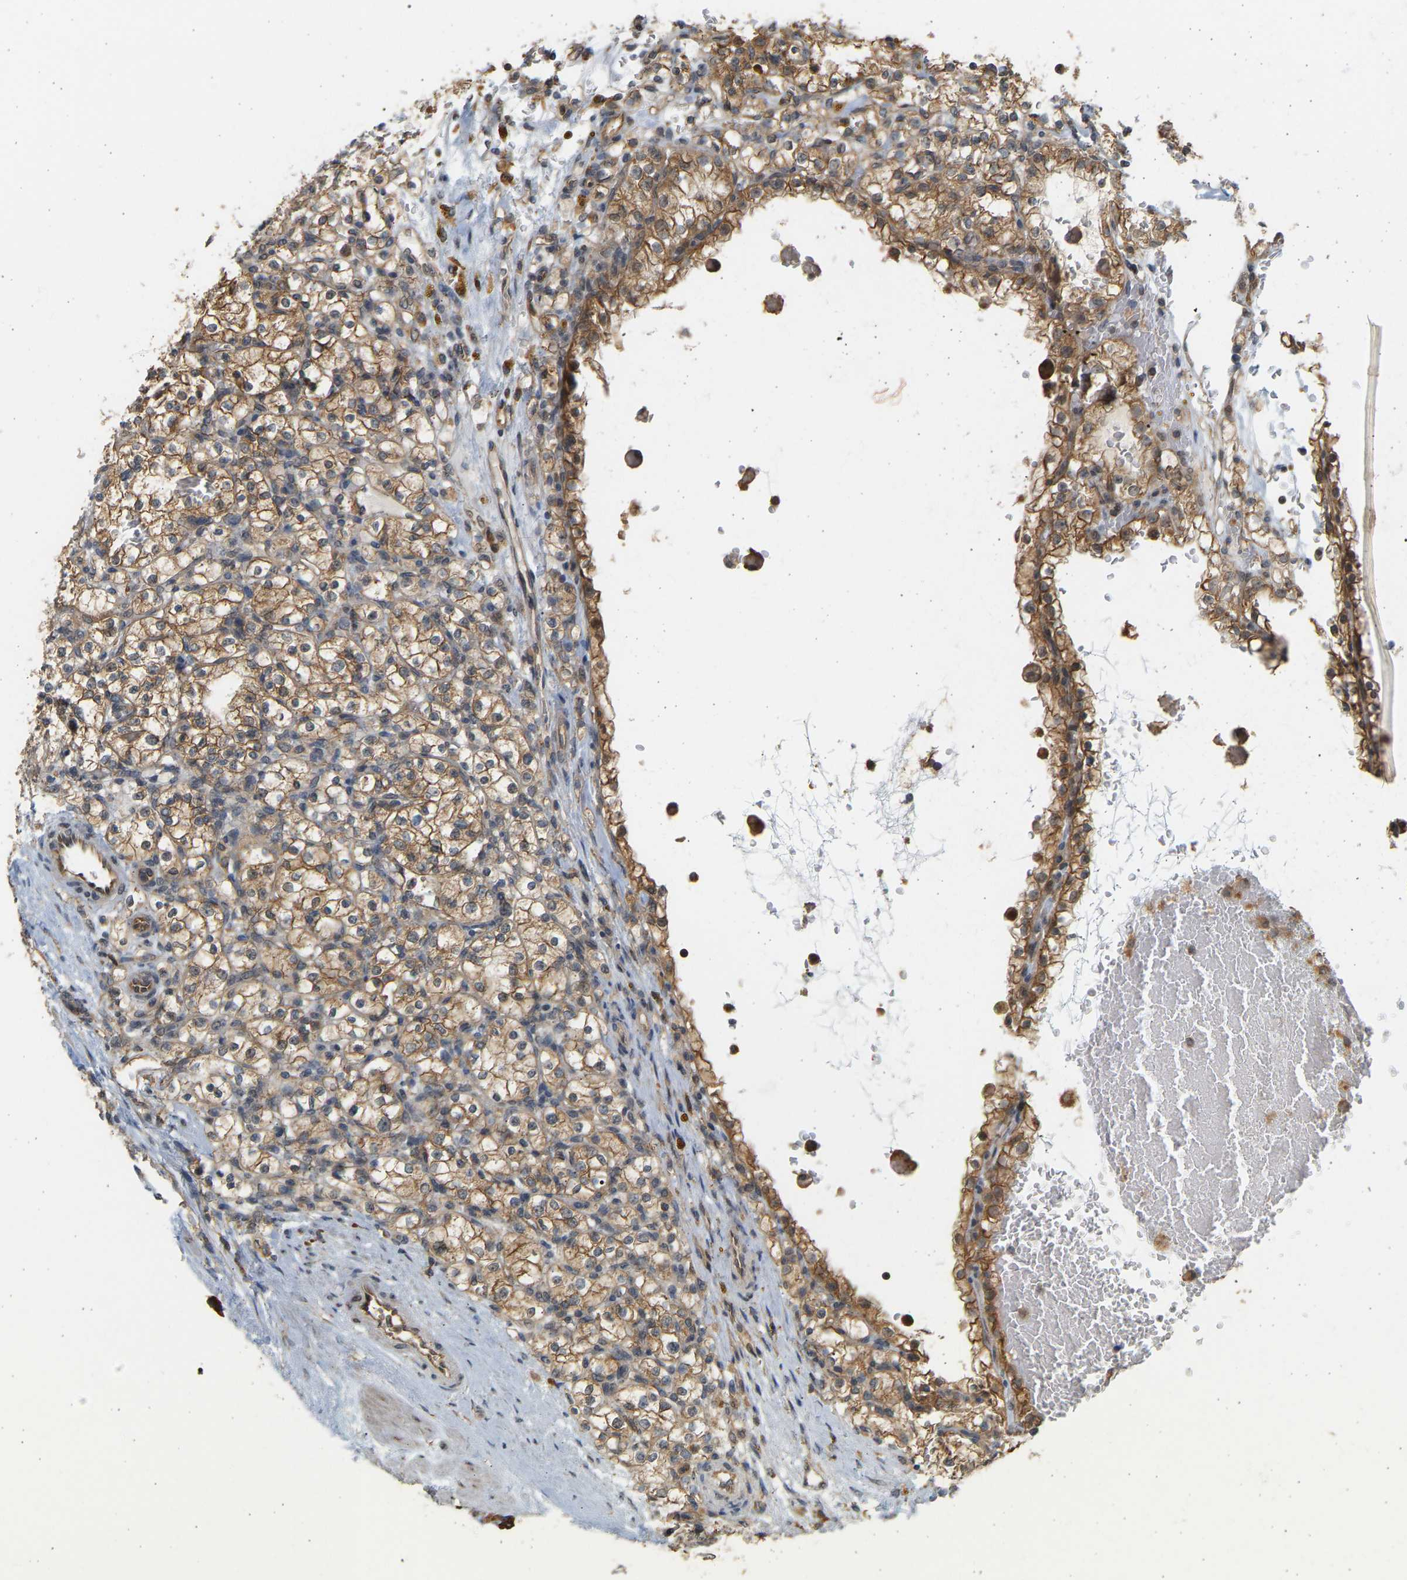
{"staining": {"intensity": "moderate", "quantity": ">75%", "location": "cytoplasmic/membranous"}, "tissue": "renal cancer", "cell_type": "Tumor cells", "image_type": "cancer", "snomed": [{"axis": "morphology", "description": "Normal tissue, NOS"}, {"axis": "morphology", "description": "Adenocarcinoma, NOS"}, {"axis": "topography", "description": "Kidney"}], "caption": "A brown stain highlights moderate cytoplasmic/membranous positivity of a protein in human renal cancer (adenocarcinoma) tumor cells. (Brightfield microscopy of DAB IHC at high magnification).", "gene": "B4GALT6", "patient": {"sex": "female", "age": 55}}